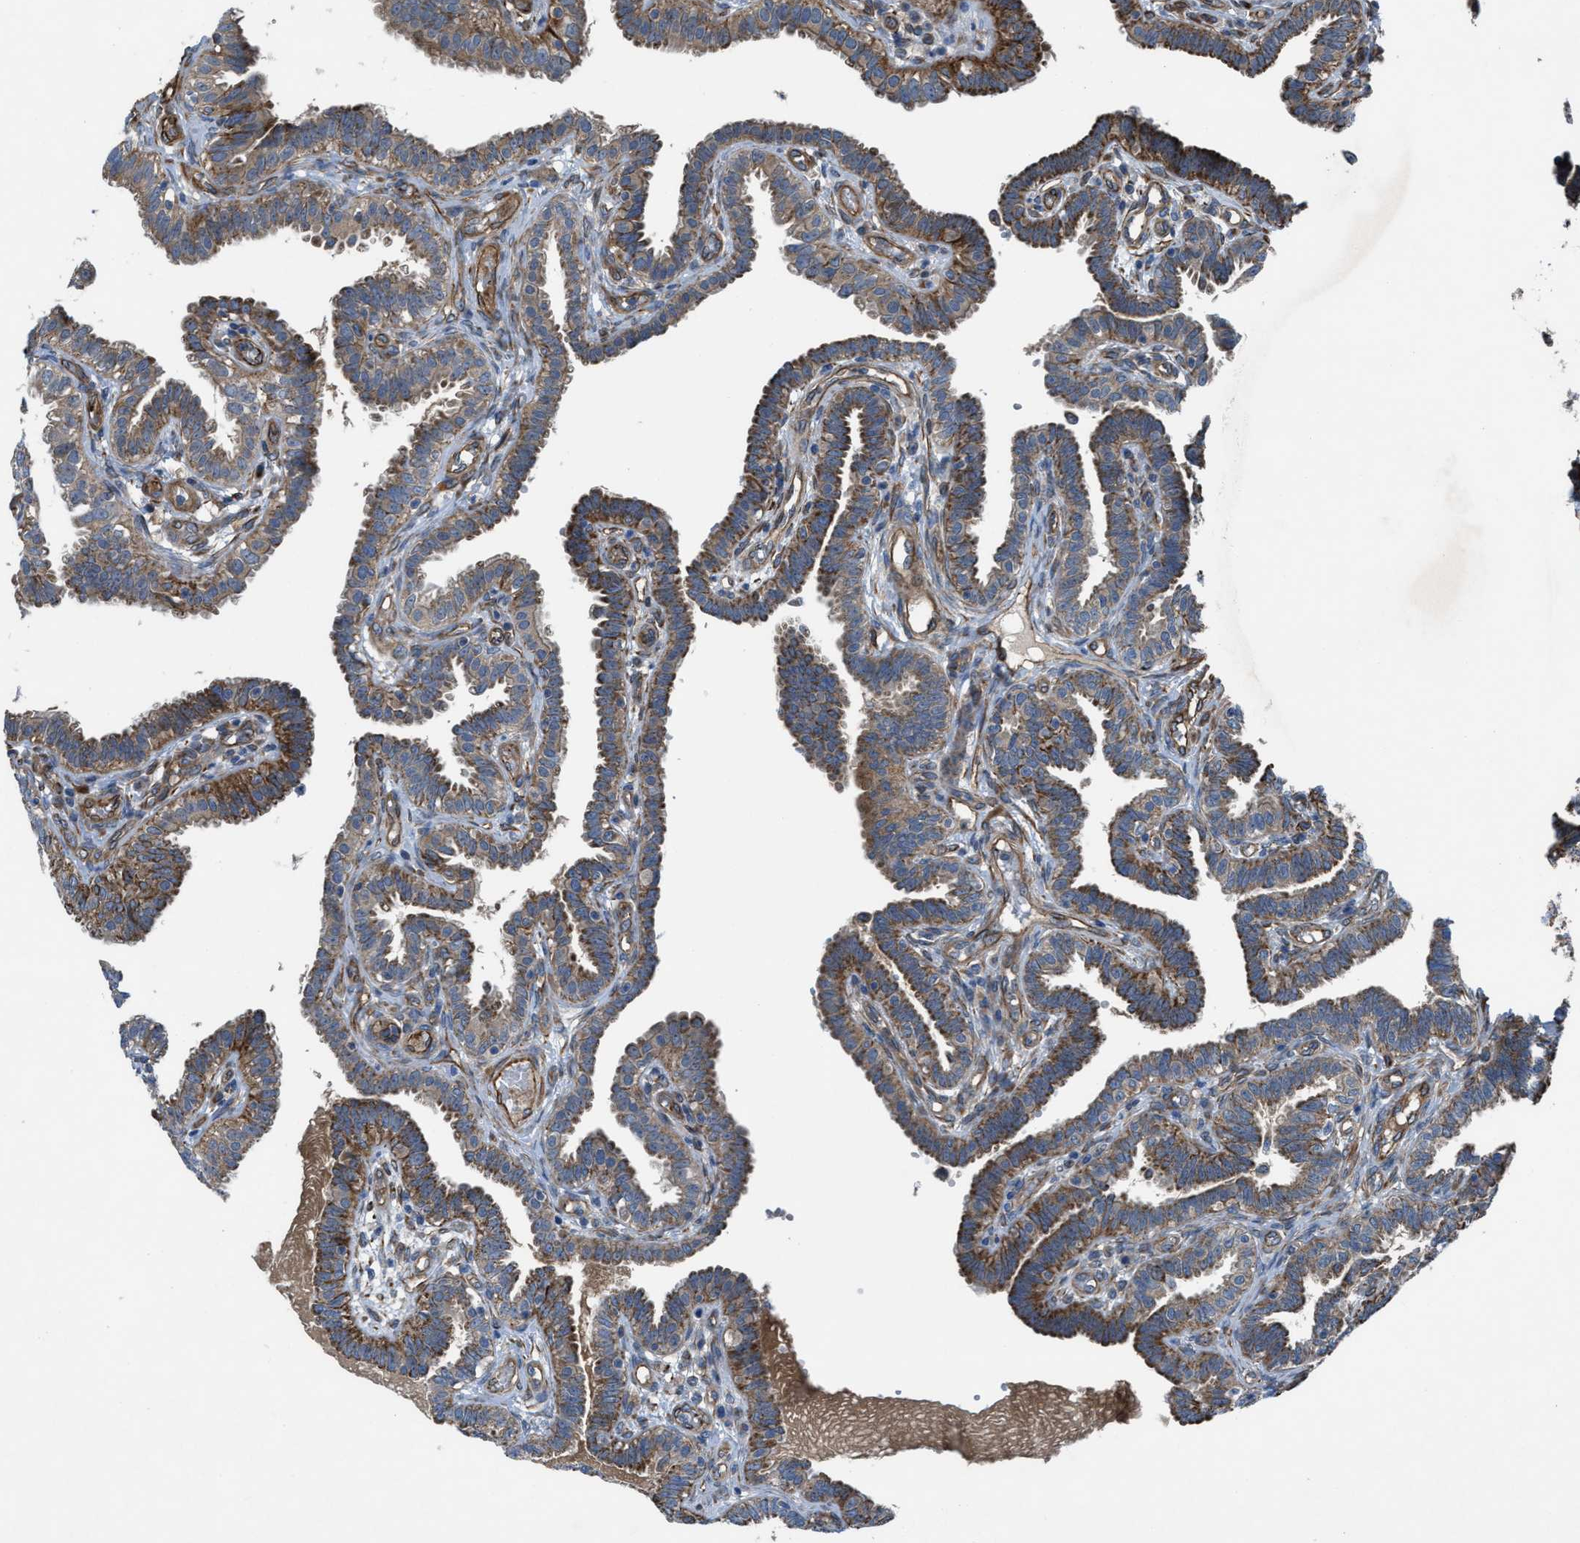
{"staining": {"intensity": "moderate", "quantity": "25%-75%", "location": "cytoplasmic/membranous"}, "tissue": "fallopian tube", "cell_type": "Glandular cells", "image_type": "normal", "snomed": [{"axis": "morphology", "description": "Normal tissue, NOS"}, {"axis": "topography", "description": "Fallopian tube"}, {"axis": "topography", "description": "Placenta"}], "caption": "Glandular cells demonstrate moderate cytoplasmic/membranous staining in approximately 25%-75% of cells in unremarkable fallopian tube. The protein of interest is shown in brown color, while the nuclei are stained blue.", "gene": "SLC6A9", "patient": {"sex": "female", "age": 34}}